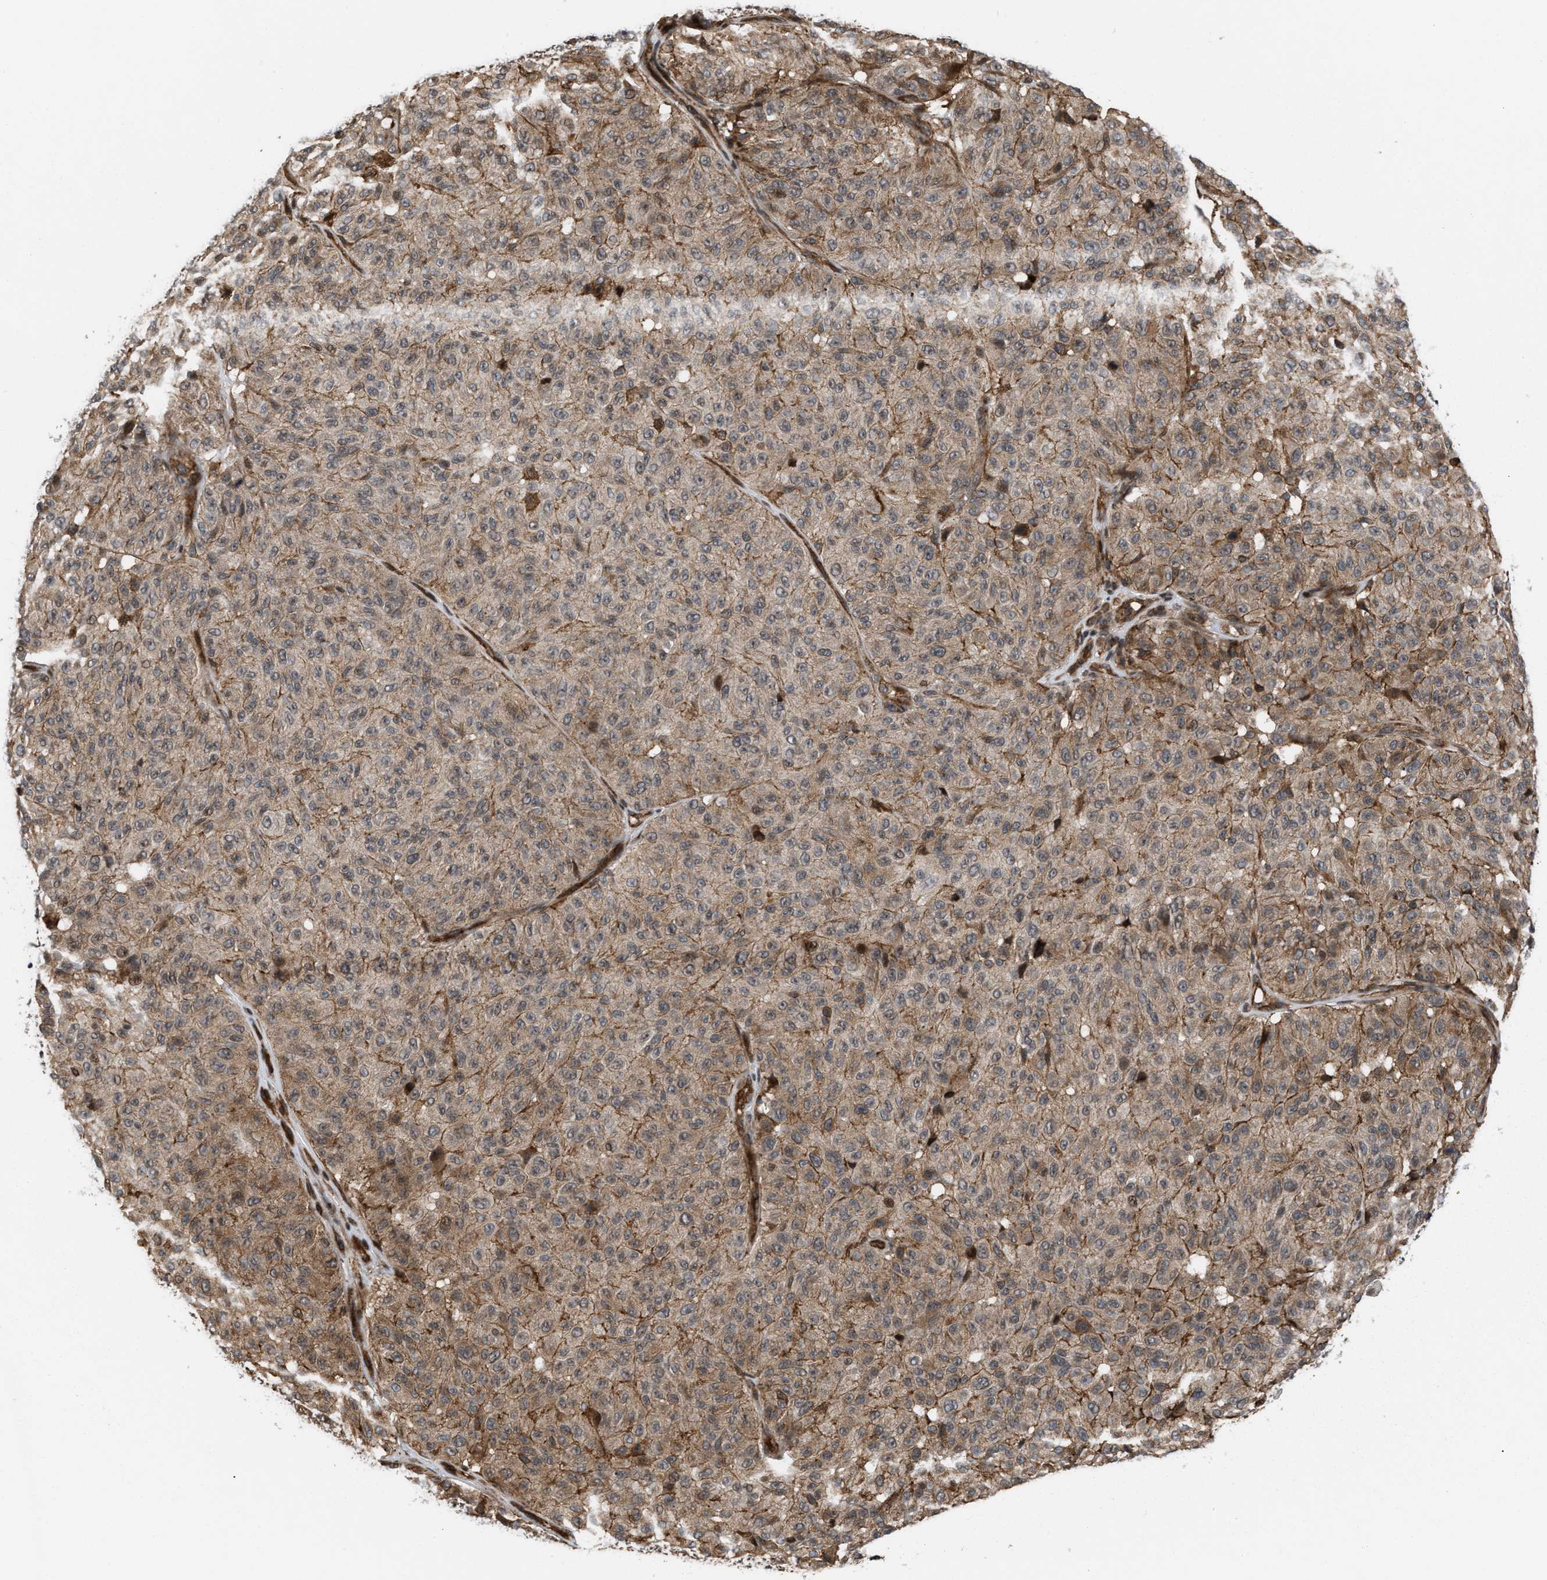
{"staining": {"intensity": "weak", "quantity": ">75%", "location": "cytoplasmic/membranous"}, "tissue": "melanoma", "cell_type": "Tumor cells", "image_type": "cancer", "snomed": [{"axis": "morphology", "description": "Malignant melanoma, NOS"}, {"axis": "topography", "description": "Skin"}], "caption": "Immunohistochemistry (IHC) image of melanoma stained for a protein (brown), which exhibits low levels of weak cytoplasmic/membranous expression in approximately >75% of tumor cells.", "gene": "STAU2", "patient": {"sex": "female", "age": 46}}